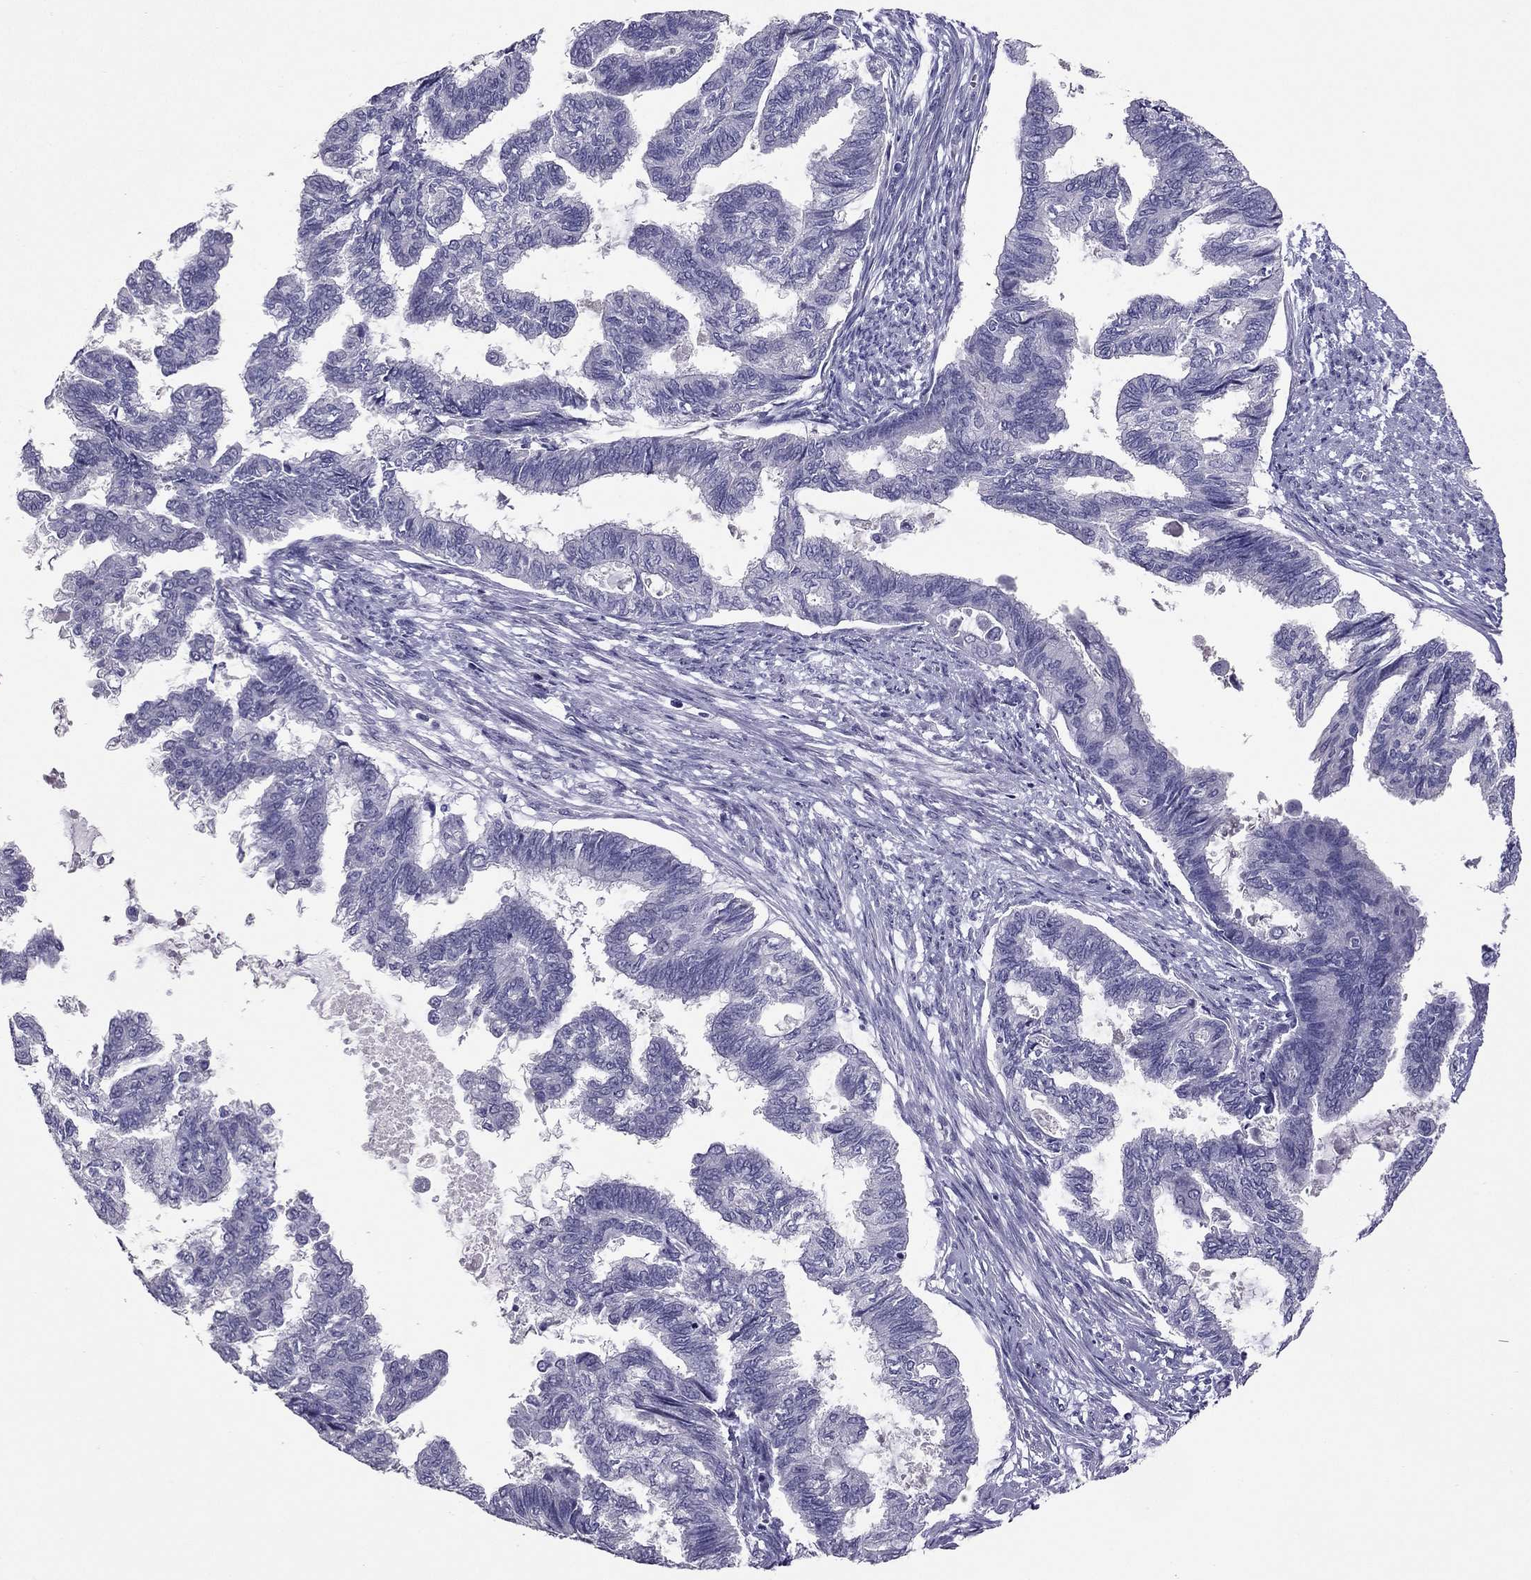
{"staining": {"intensity": "negative", "quantity": "none", "location": "none"}, "tissue": "endometrial cancer", "cell_type": "Tumor cells", "image_type": "cancer", "snomed": [{"axis": "morphology", "description": "Adenocarcinoma, NOS"}, {"axis": "topography", "description": "Endometrium"}], "caption": "This is an immunohistochemistry (IHC) image of human endometrial cancer (adenocarcinoma). There is no positivity in tumor cells.", "gene": "RHO", "patient": {"sex": "female", "age": 86}}